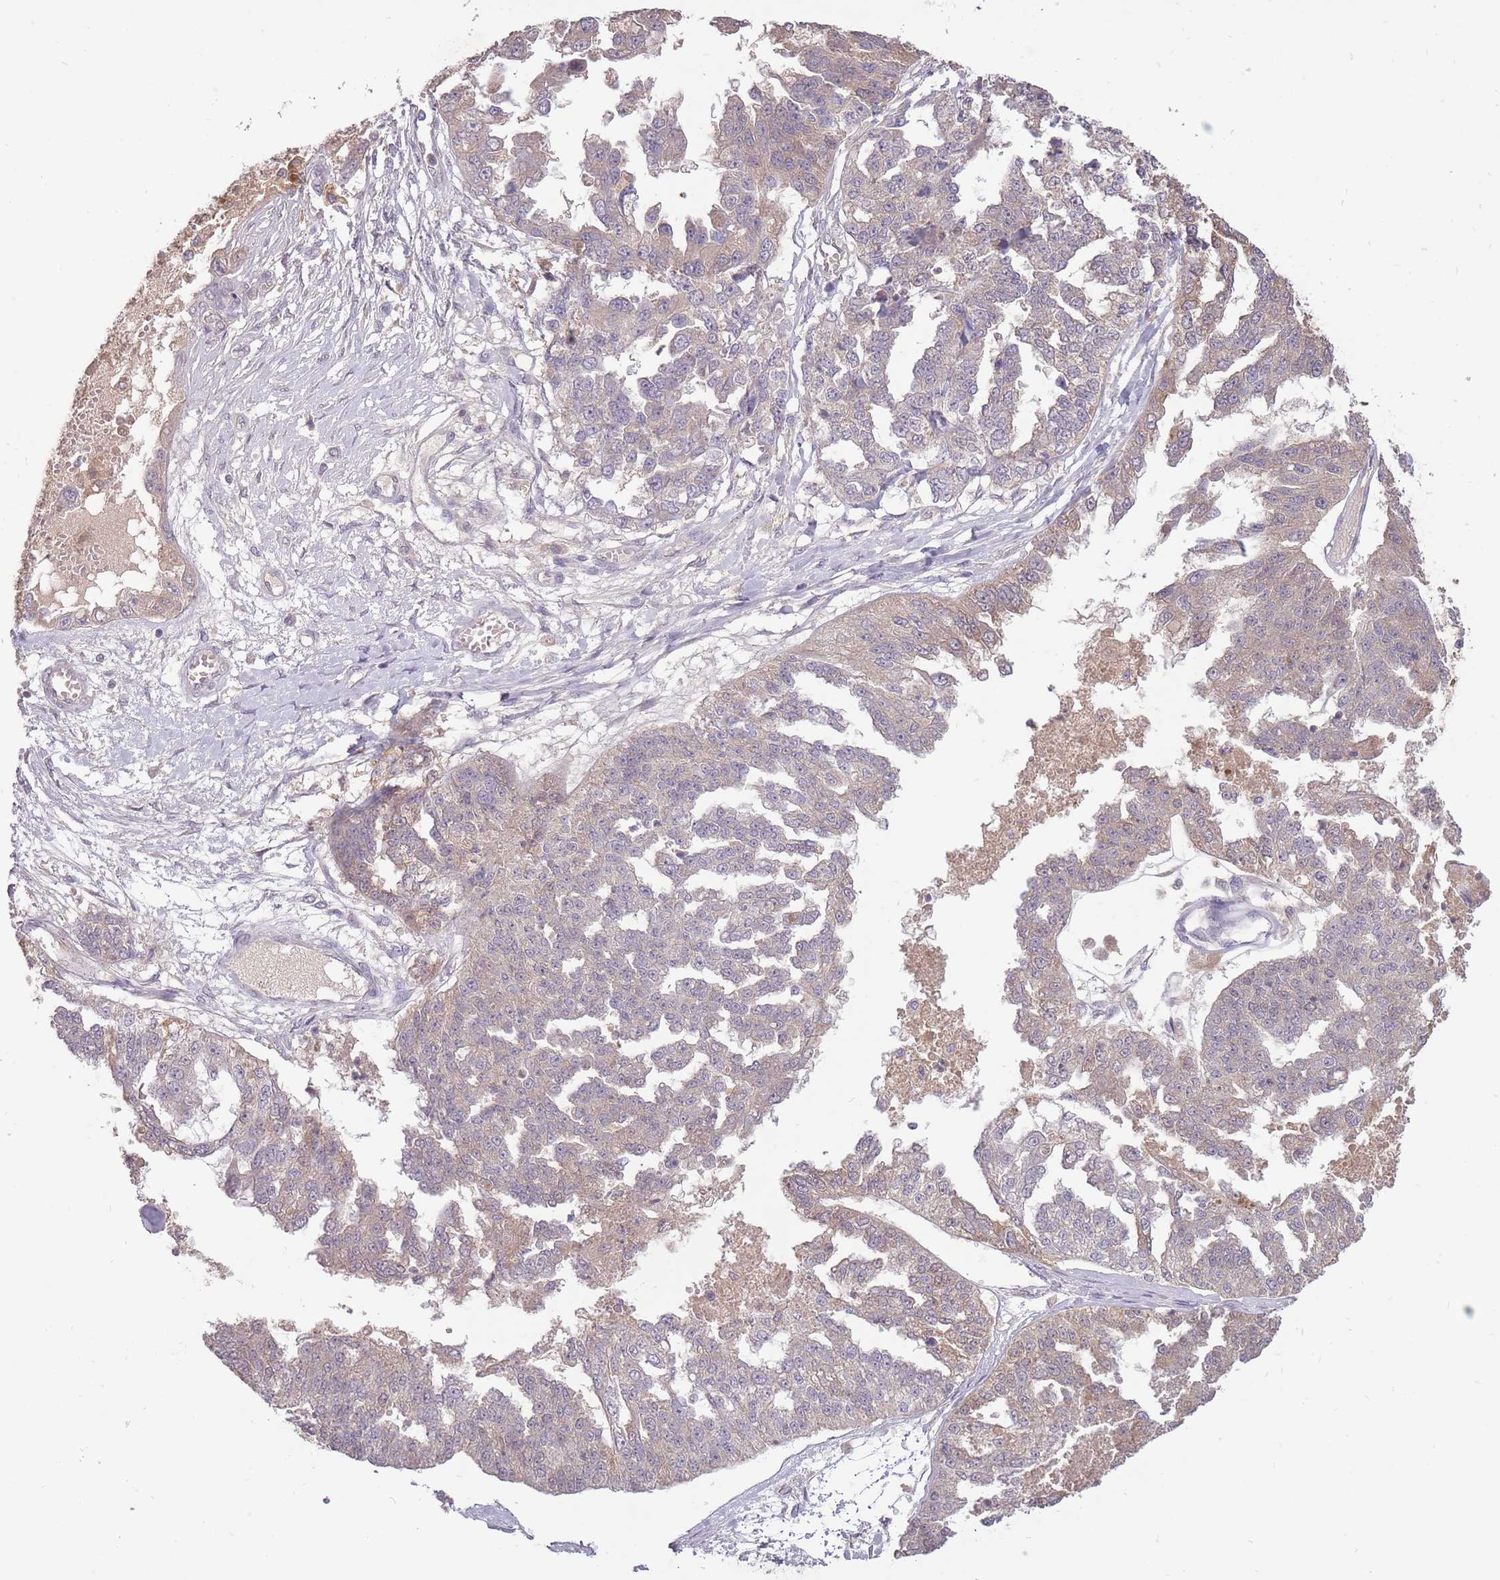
{"staining": {"intensity": "weak", "quantity": "25%-75%", "location": "cytoplasmic/membranous"}, "tissue": "ovarian cancer", "cell_type": "Tumor cells", "image_type": "cancer", "snomed": [{"axis": "morphology", "description": "Cystadenocarcinoma, serous, NOS"}, {"axis": "topography", "description": "Ovary"}], "caption": "High-power microscopy captured an IHC micrograph of serous cystadenocarcinoma (ovarian), revealing weak cytoplasmic/membranous expression in approximately 25%-75% of tumor cells.", "gene": "LRATD2", "patient": {"sex": "female", "age": 58}}